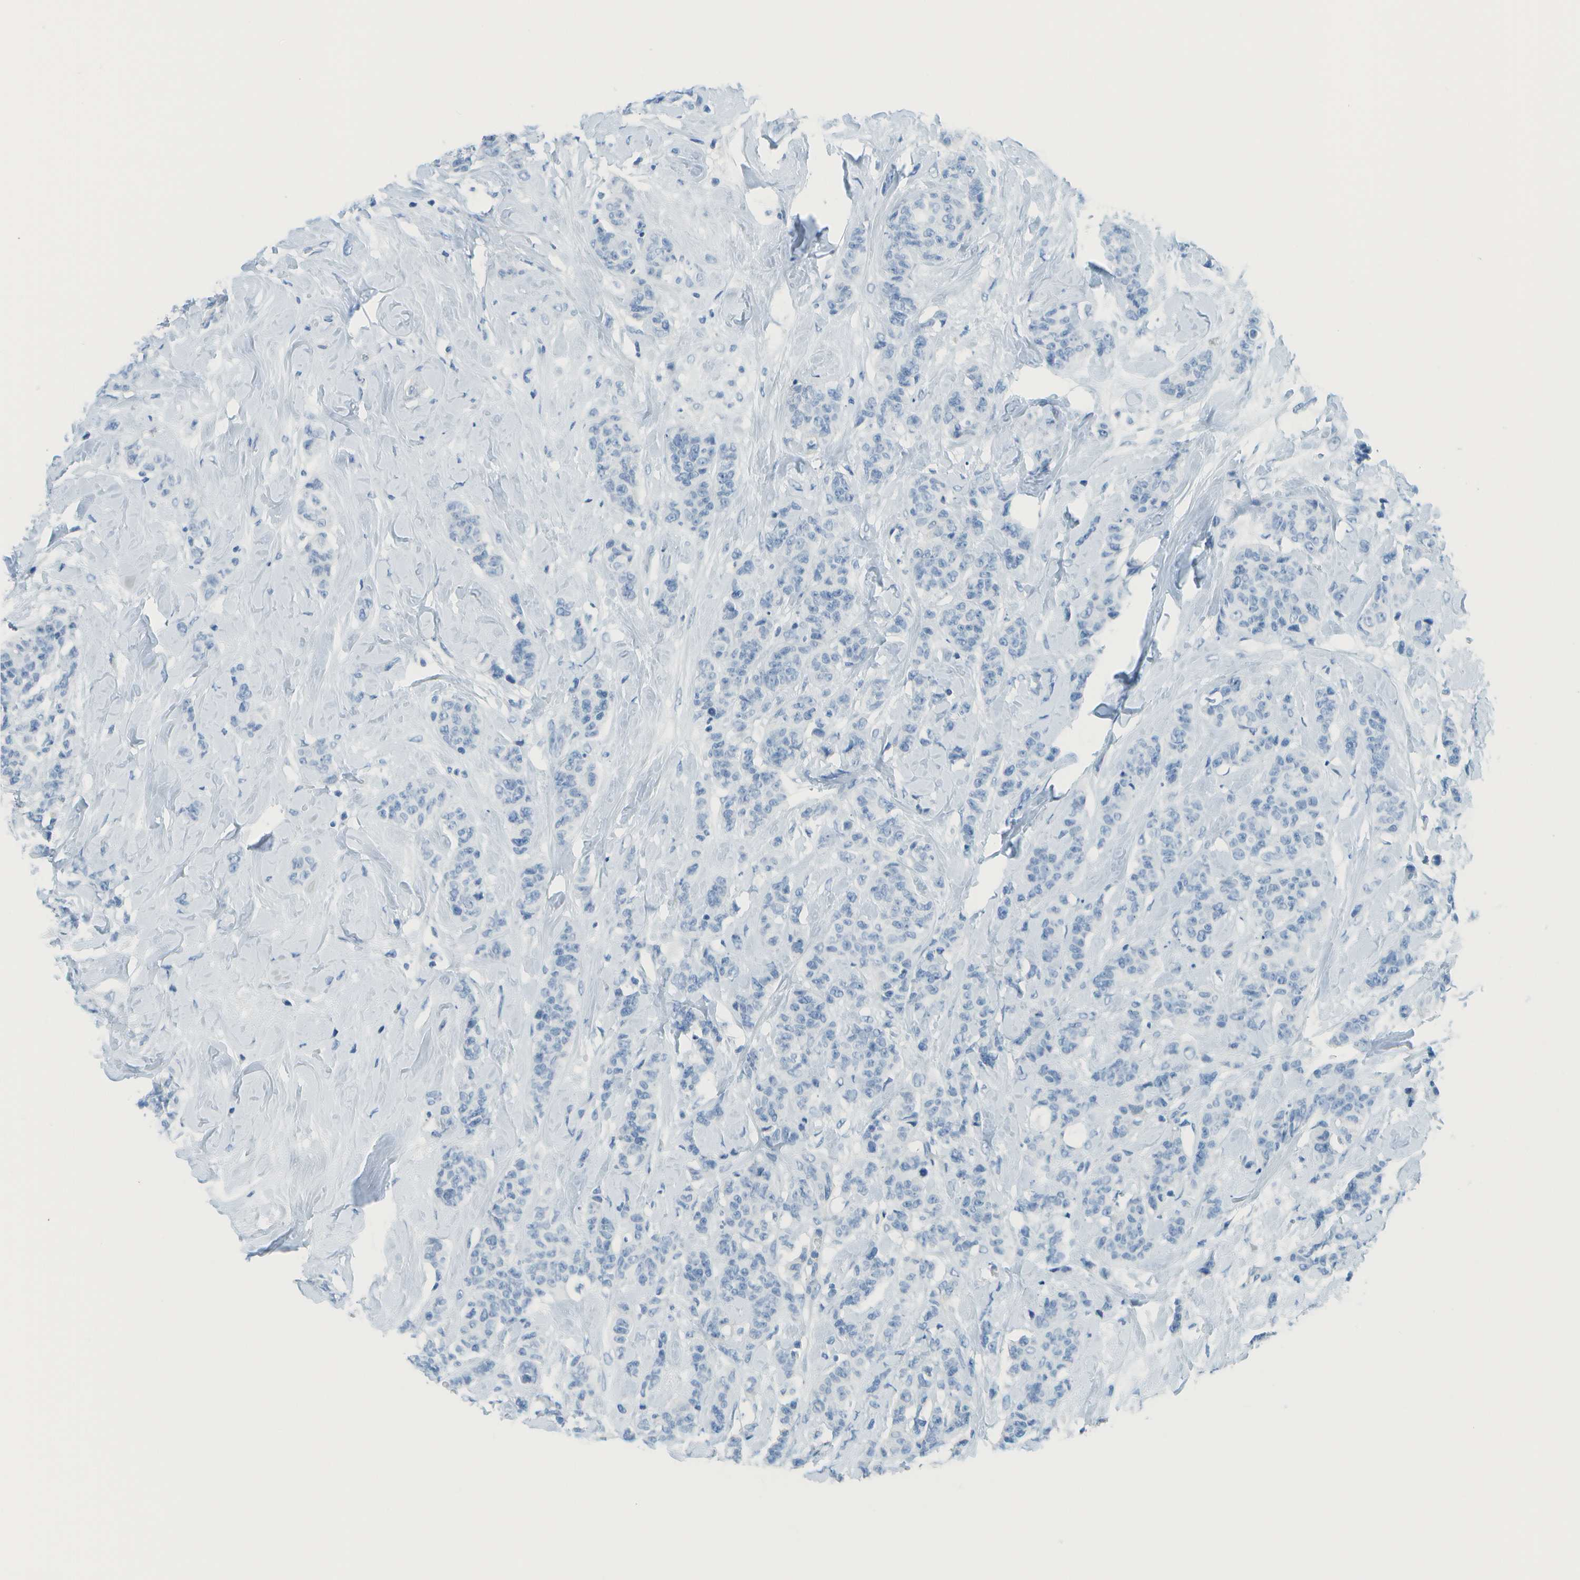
{"staining": {"intensity": "negative", "quantity": "none", "location": "none"}, "tissue": "breast cancer", "cell_type": "Tumor cells", "image_type": "cancer", "snomed": [{"axis": "morphology", "description": "Normal tissue, NOS"}, {"axis": "morphology", "description": "Duct carcinoma"}, {"axis": "topography", "description": "Breast"}], "caption": "Tumor cells are negative for brown protein staining in breast cancer.", "gene": "C1S", "patient": {"sex": "female", "age": 40}}